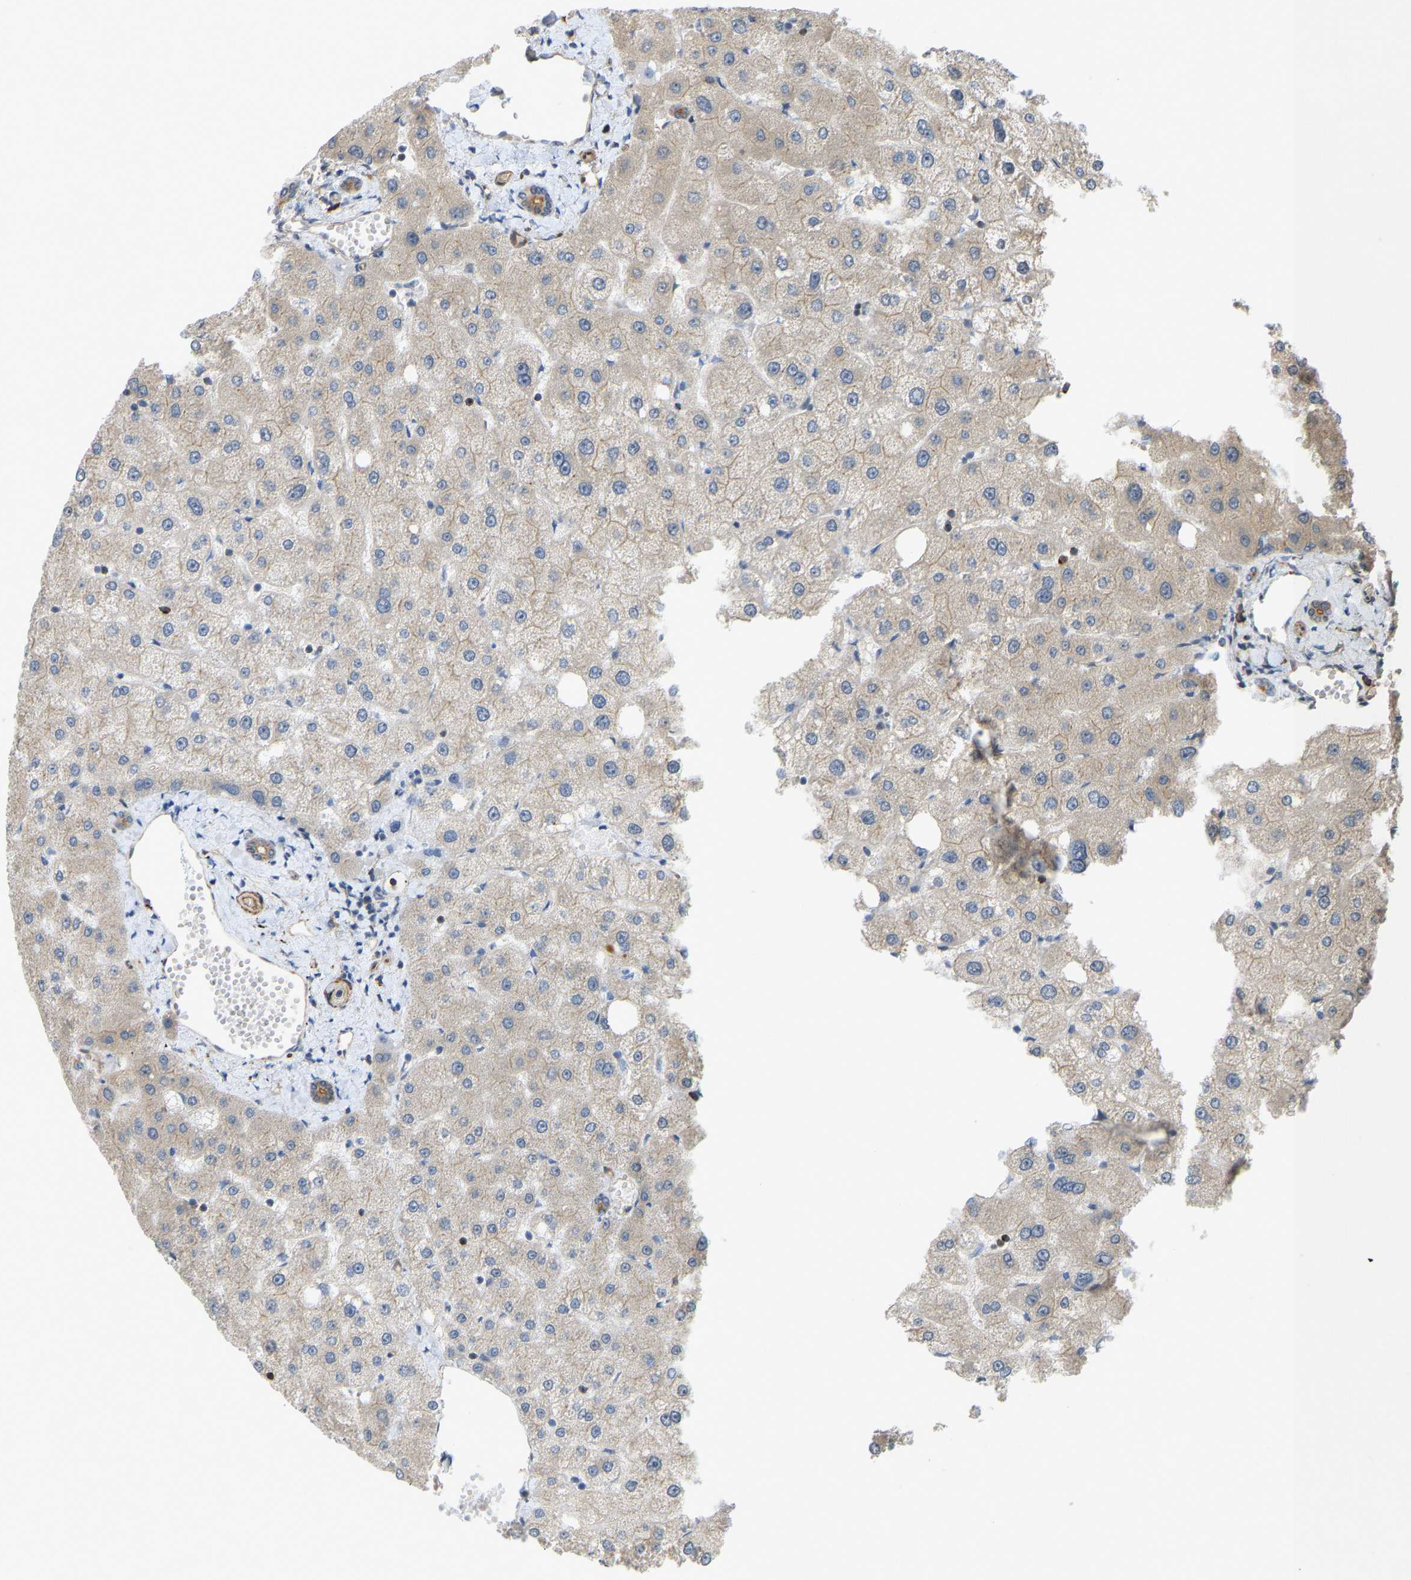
{"staining": {"intensity": "moderate", "quantity": ">75%", "location": "cytoplasmic/membranous"}, "tissue": "liver", "cell_type": "Cholangiocytes", "image_type": "normal", "snomed": [{"axis": "morphology", "description": "Normal tissue, NOS"}, {"axis": "topography", "description": "Liver"}], "caption": "Liver stained for a protein (brown) demonstrates moderate cytoplasmic/membranous positive positivity in approximately >75% of cholangiocytes.", "gene": "KIAA1671", "patient": {"sex": "male", "age": 73}}